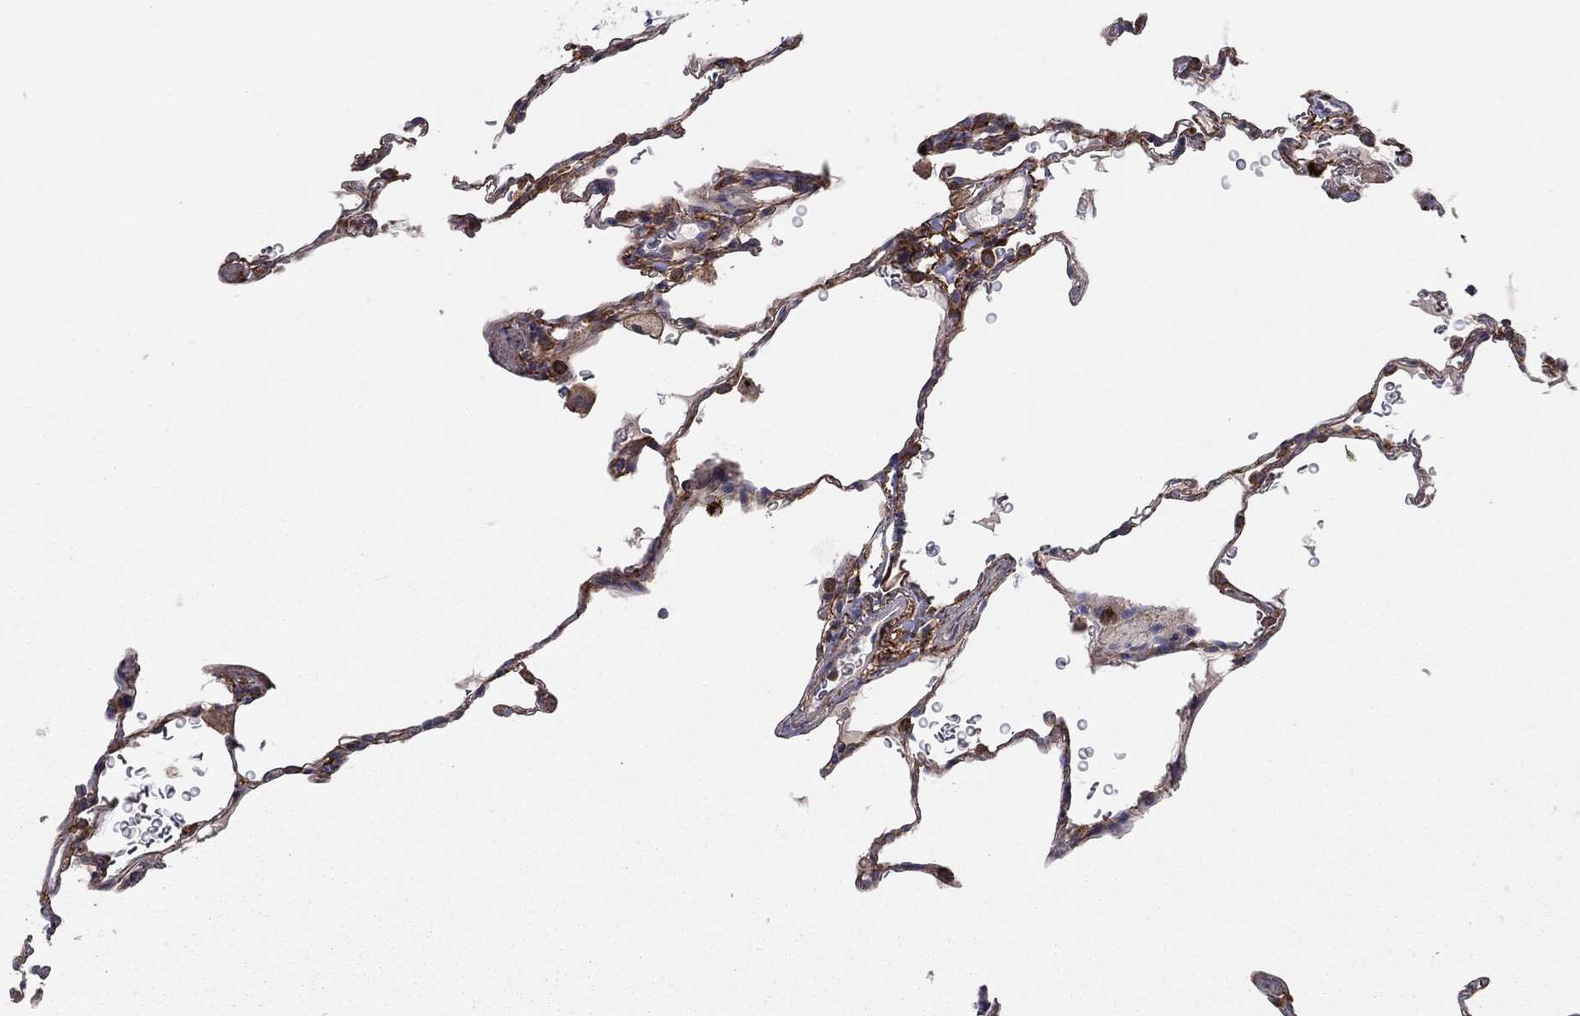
{"staining": {"intensity": "moderate", "quantity": "25%-75%", "location": "cytoplasmic/membranous"}, "tissue": "lung", "cell_type": "Alveolar cells", "image_type": "normal", "snomed": [{"axis": "morphology", "description": "Normal tissue, NOS"}, {"axis": "morphology", "description": "Adenocarcinoma, metastatic, NOS"}, {"axis": "topography", "description": "Lung"}], "caption": "High-magnification brightfield microscopy of benign lung stained with DAB (brown) and counterstained with hematoxylin (blue). alveolar cells exhibit moderate cytoplasmic/membranous staining is seen in approximately25%-75% of cells.", "gene": "RNF123", "patient": {"sex": "male", "age": 45}}